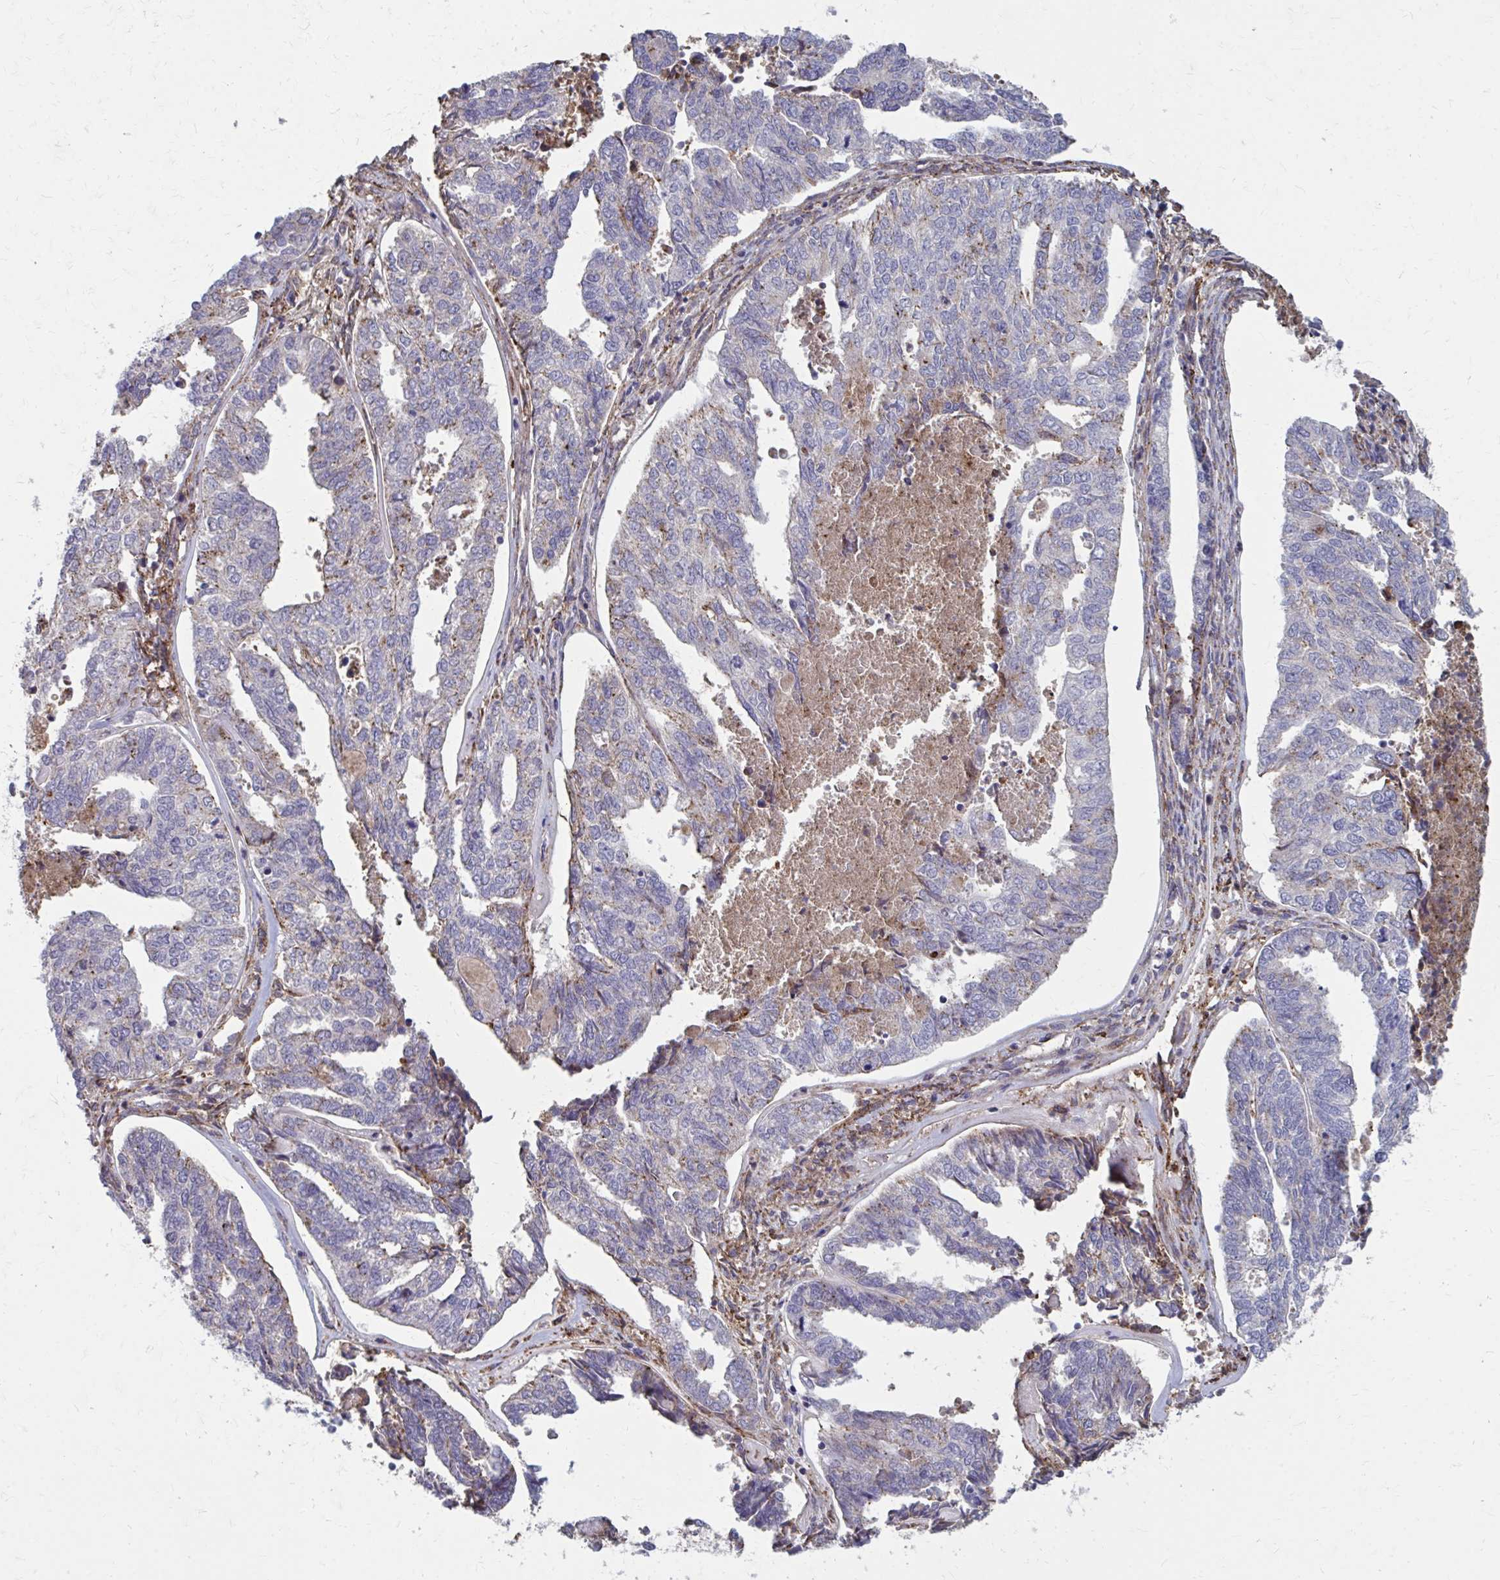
{"staining": {"intensity": "negative", "quantity": "none", "location": "none"}, "tissue": "endometrial cancer", "cell_type": "Tumor cells", "image_type": "cancer", "snomed": [{"axis": "morphology", "description": "Adenocarcinoma, NOS"}, {"axis": "topography", "description": "Endometrium"}], "caption": "Immunohistochemistry histopathology image of human endometrial cancer (adenocarcinoma) stained for a protein (brown), which displays no positivity in tumor cells.", "gene": "MMP14", "patient": {"sex": "female", "age": 73}}